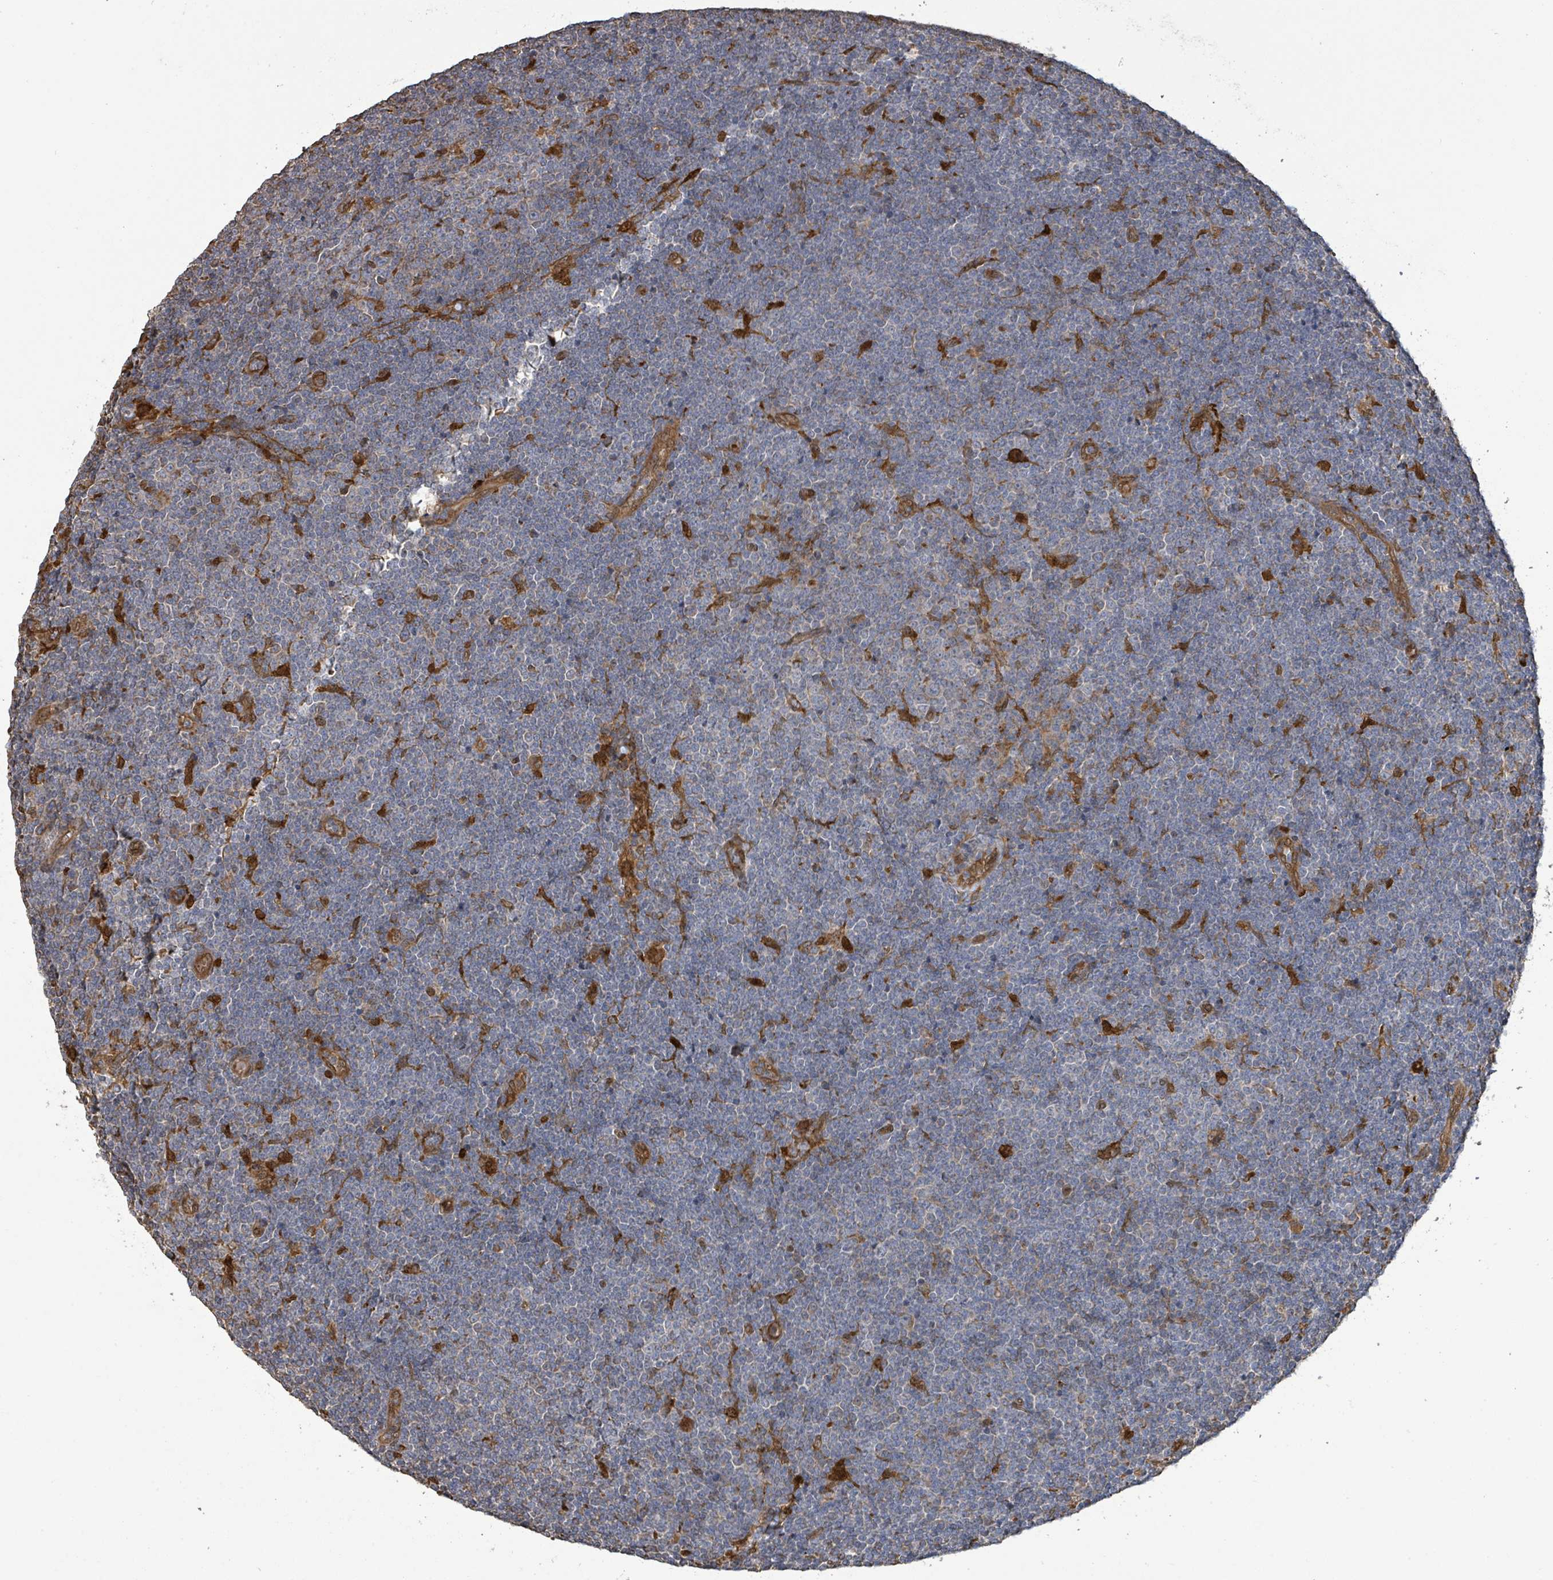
{"staining": {"intensity": "negative", "quantity": "none", "location": "none"}, "tissue": "lymphoma", "cell_type": "Tumor cells", "image_type": "cancer", "snomed": [{"axis": "morphology", "description": "Malignant lymphoma, non-Hodgkin's type, Low grade"}, {"axis": "topography", "description": "Lymph node"}], "caption": "Histopathology image shows no significant protein staining in tumor cells of lymphoma.", "gene": "ARPIN", "patient": {"sex": "male", "age": 48}}